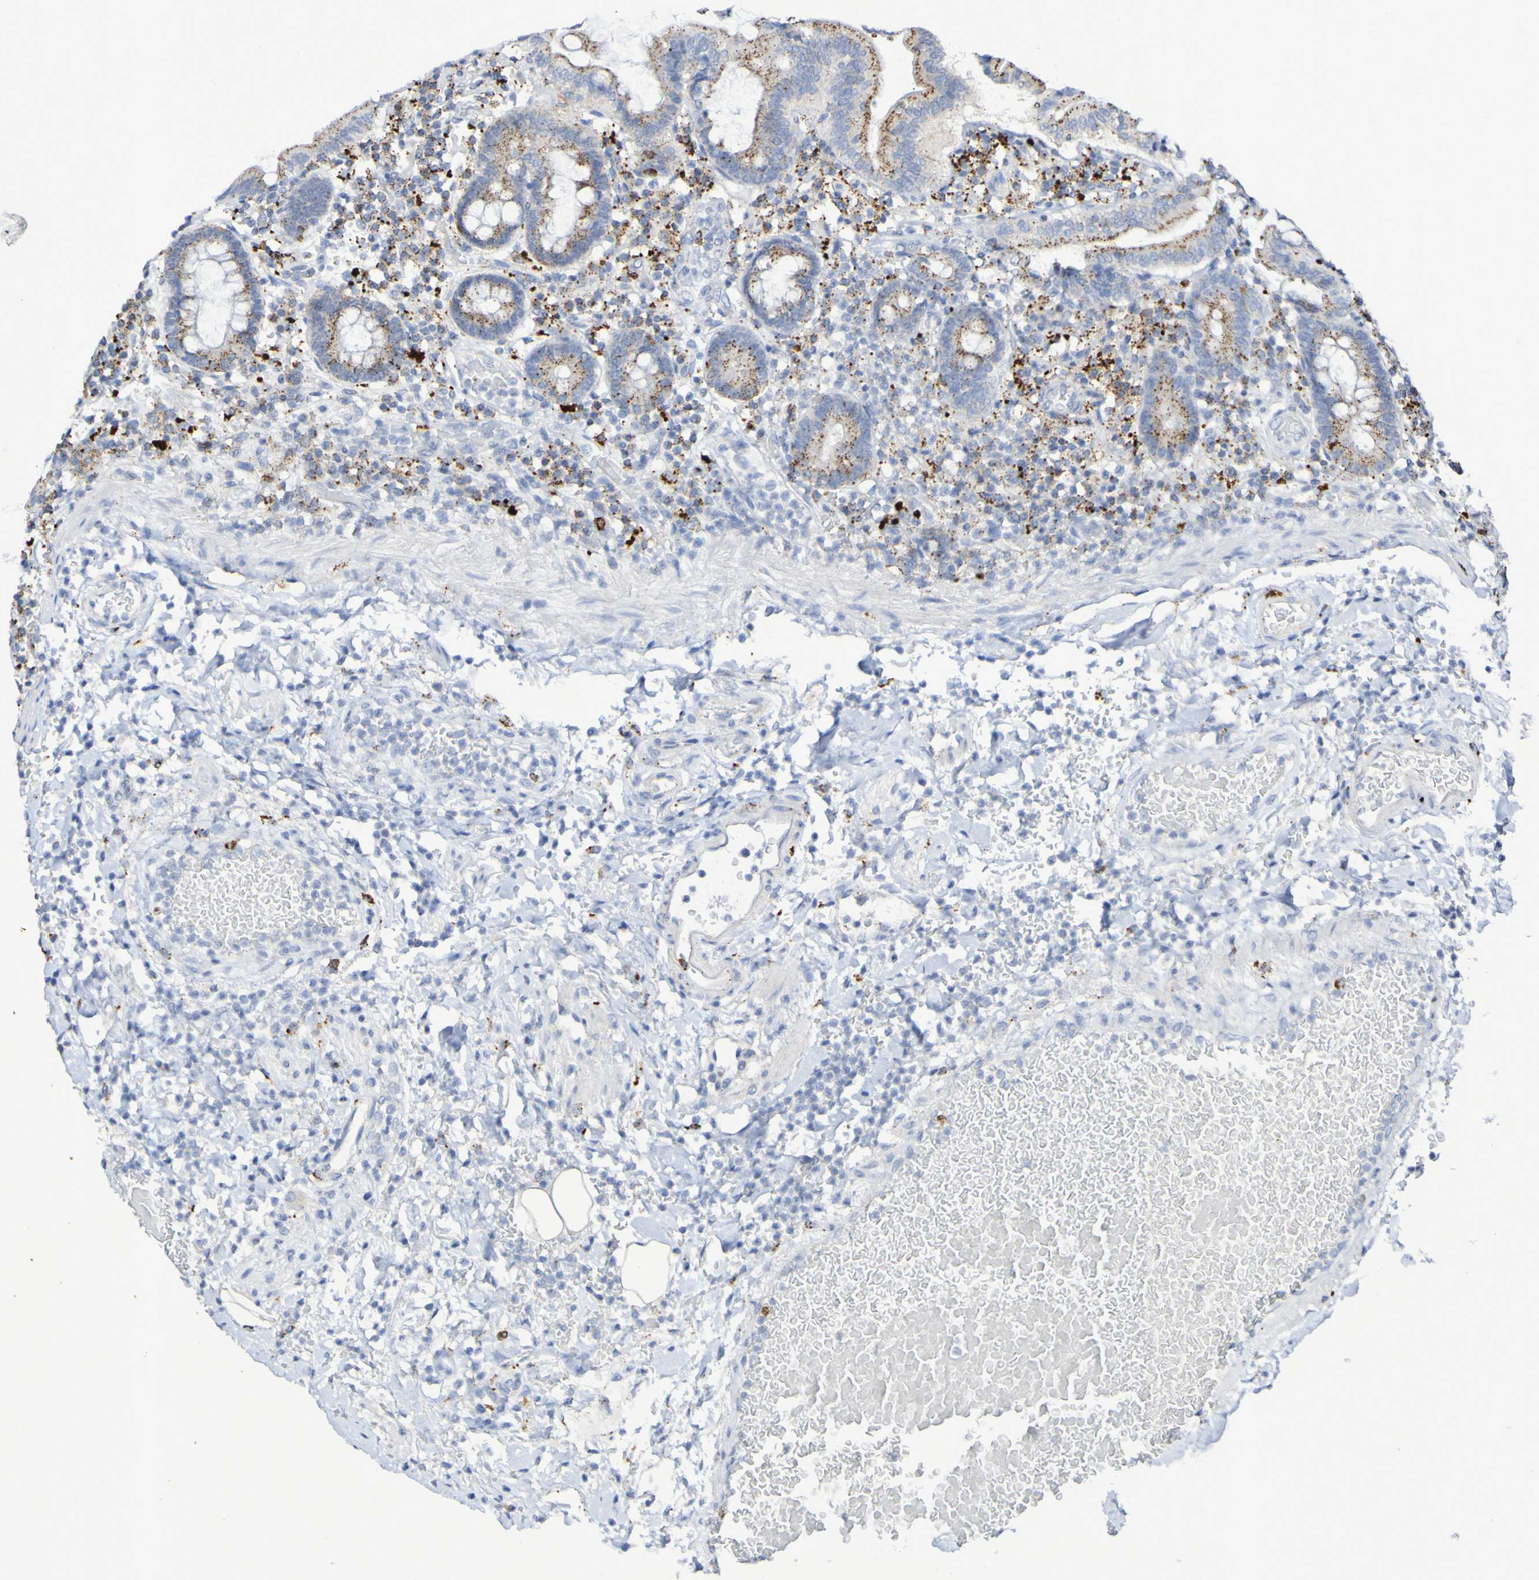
{"staining": {"intensity": "moderate", "quantity": "25%-75%", "location": "cytoplasmic/membranous"}, "tissue": "stomach", "cell_type": "Glandular cells", "image_type": "normal", "snomed": [{"axis": "morphology", "description": "Normal tissue, NOS"}, {"axis": "topography", "description": "Stomach, upper"}], "caption": "DAB (3,3'-diaminobenzidine) immunohistochemical staining of unremarkable stomach shows moderate cytoplasmic/membranous protein staining in approximately 25%-75% of glandular cells. The staining was performed using DAB to visualize the protein expression in brown, while the nuclei were stained in blue with hematoxylin (Magnification: 20x).", "gene": "TPH1", "patient": {"sex": "male", "age": 68}}